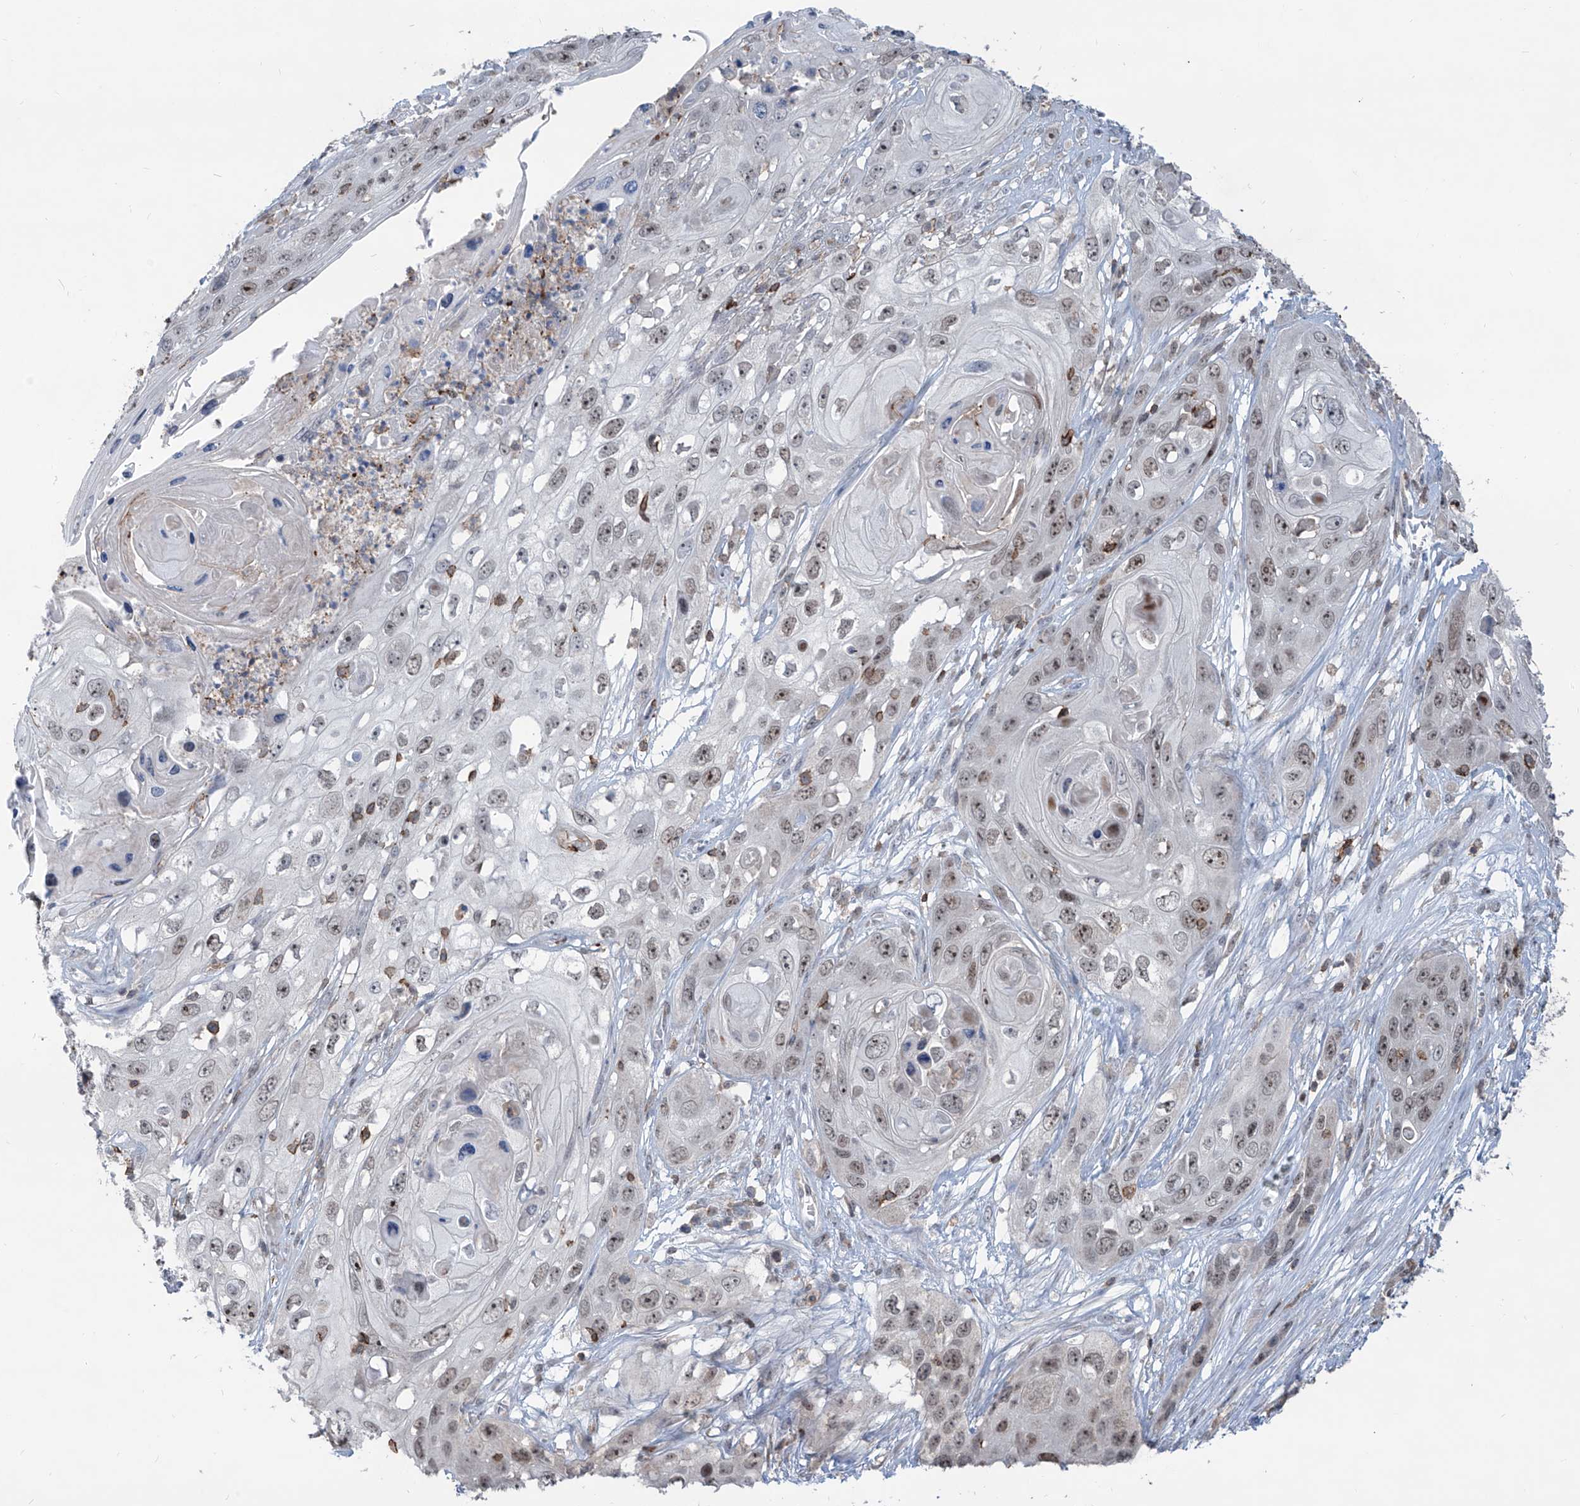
{"staining": {"intensity": "moderate", "quantity": ">75%", "location": "nuclear"}, "tissue": "skin cancer", "cell_type": "Tumor cells", "image_type": "cancer", "snomed": [{"axis": "morphology", "description": "Squamous cell carcinoma, NOS"}, {"axis": "topography", "description": "Skin"}], "caption": "Immunohistochemistry image of skin cancer stained for a protein (brown), which displays medium levels of moderate nuclear expression in approximately >75% of tumor cells.", "gene": "ZBTB48", "patient": {"sex": "male", "age": 55}}